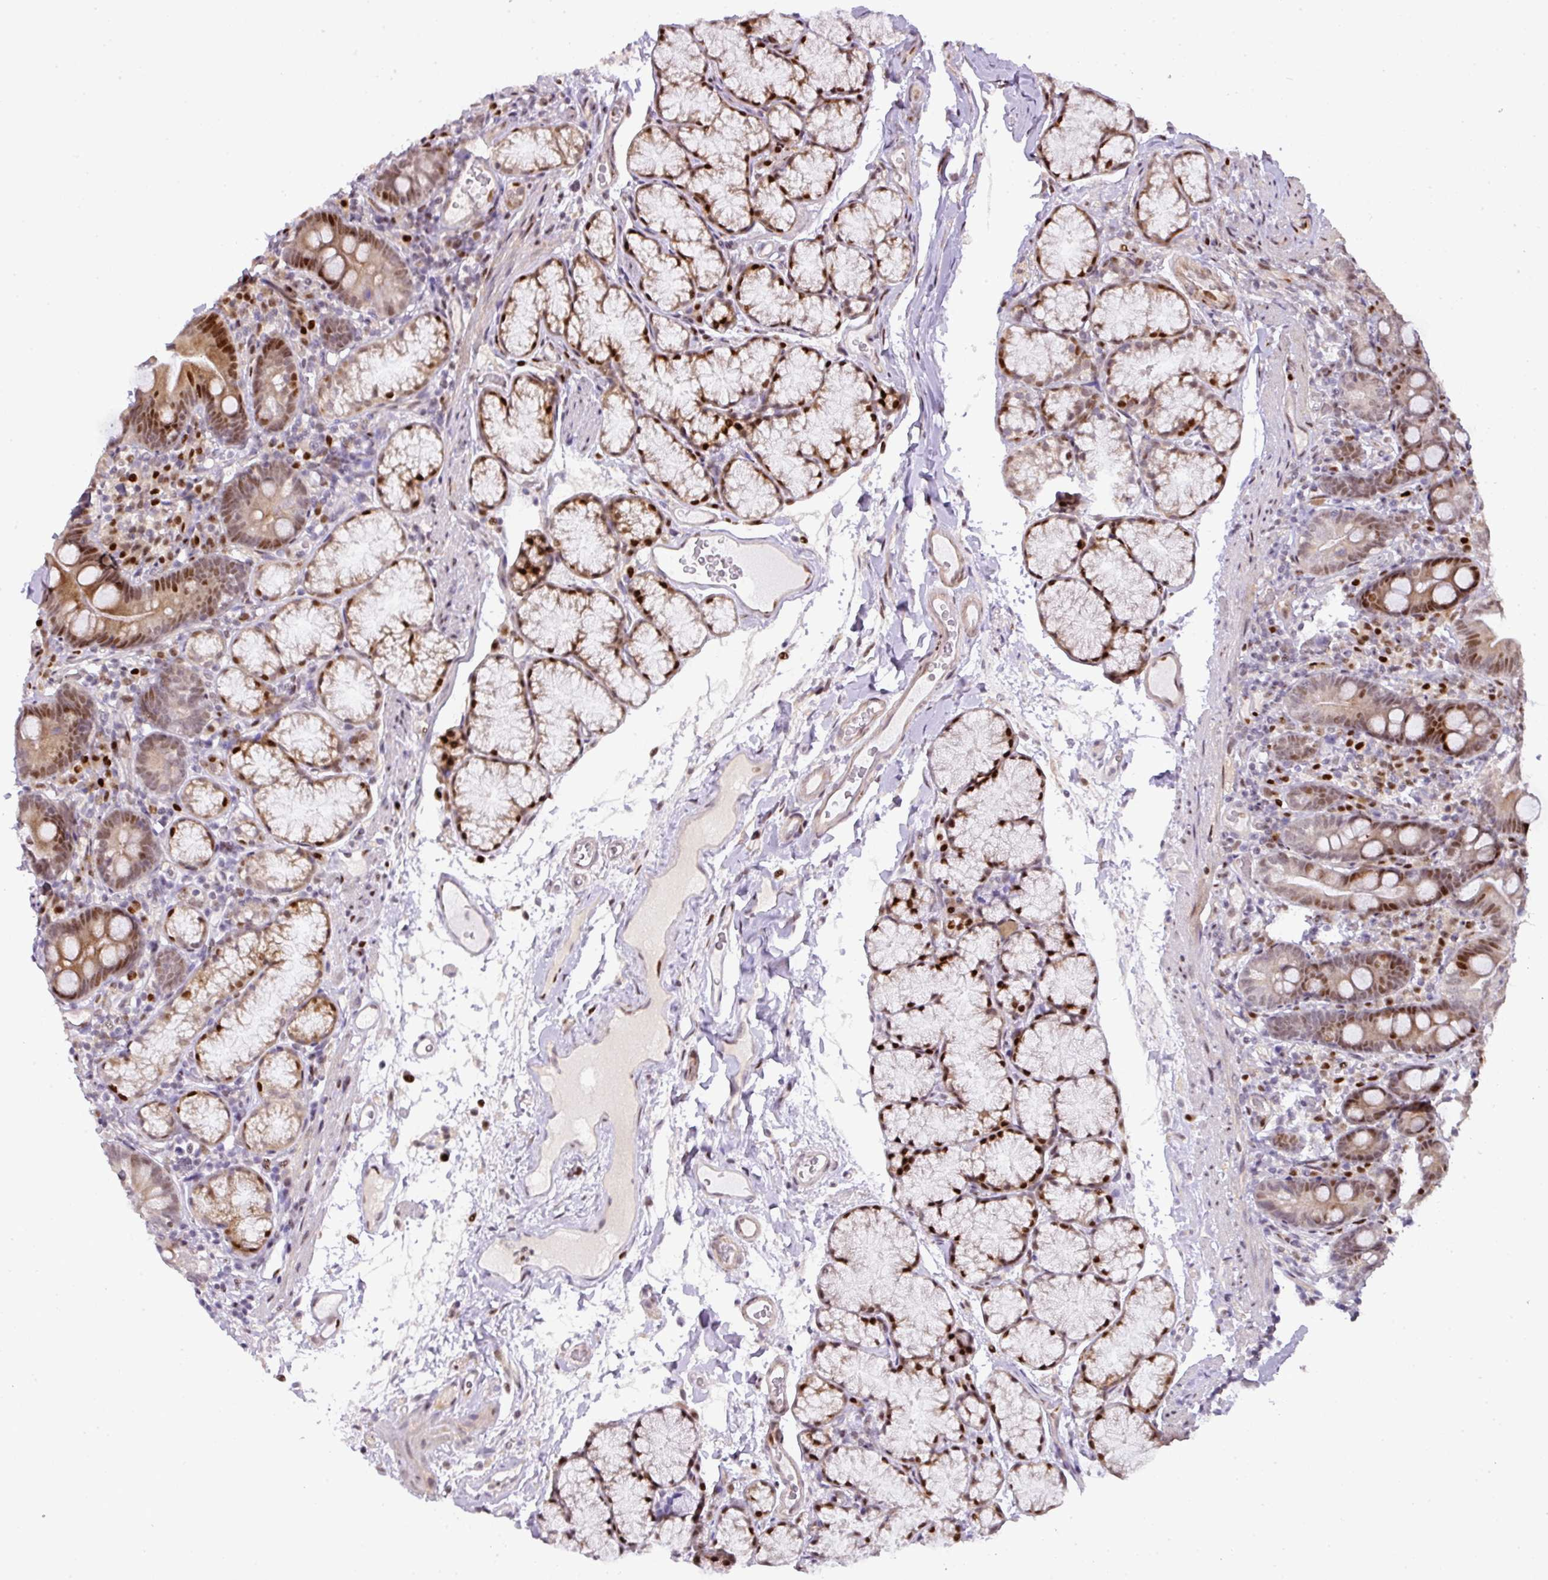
{"staining": {"intensity": "strong", "quantity": "25%-75%", "location": "cytoplasmic/membranous,nuclear"}, "tissue": "duodenum", "cell_type": "Glandular cells", "image_type": "normal", "snomed": [{"axis": "morphology", "description": "Normal tissue, NOS"}, {"axis": "topography", "description": "Duodenum"}], "caption": "A high-resolution image shows immunohistochemistry (IHC) staining of unremarkable duodenum, which shows strong cytoplasmic/membranous,nuclear expression in approximately 25%-75% of glandular cells.", "gene": "MYSM1", "patient": {"sex": "female", "age": 67}}